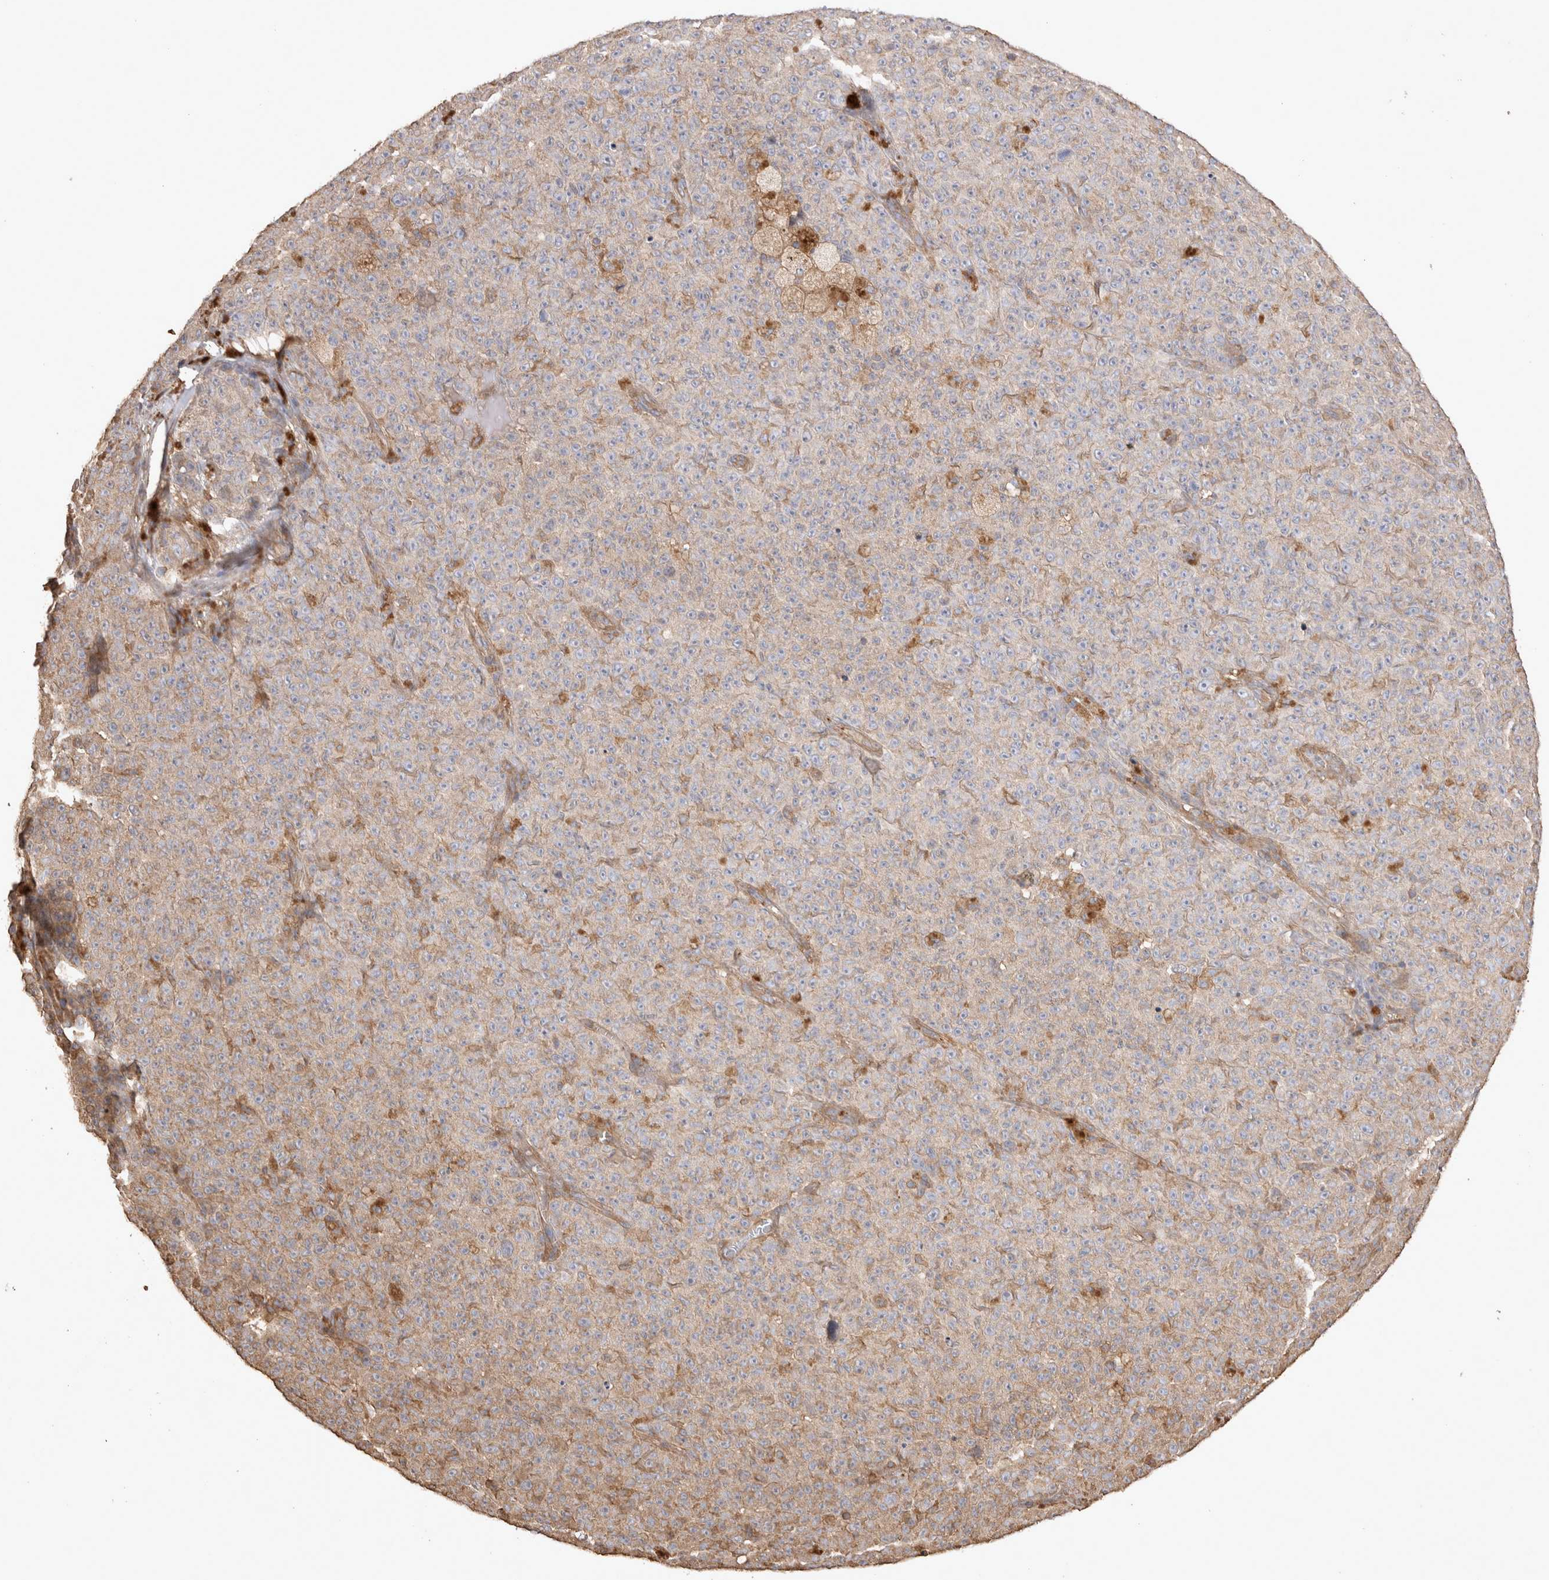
{"staining": {"intensity": "negative", "quantity": "none", "location": "none"}, "tissue": "melanoma", "cell_type": "Tumor cells", "image_type": "cancer", "snomed": [{"axis": "morphology", "description": "Malignant melanoma, NOS"}, {"axis": "topography", "description": "Skin"}], "caption": "This is an immunohistochemistry (IHC) image of melanoma. There is no expression in tumor cells.", "gene": "SNX31", "patient": {"sex": "female", "age": 82}}